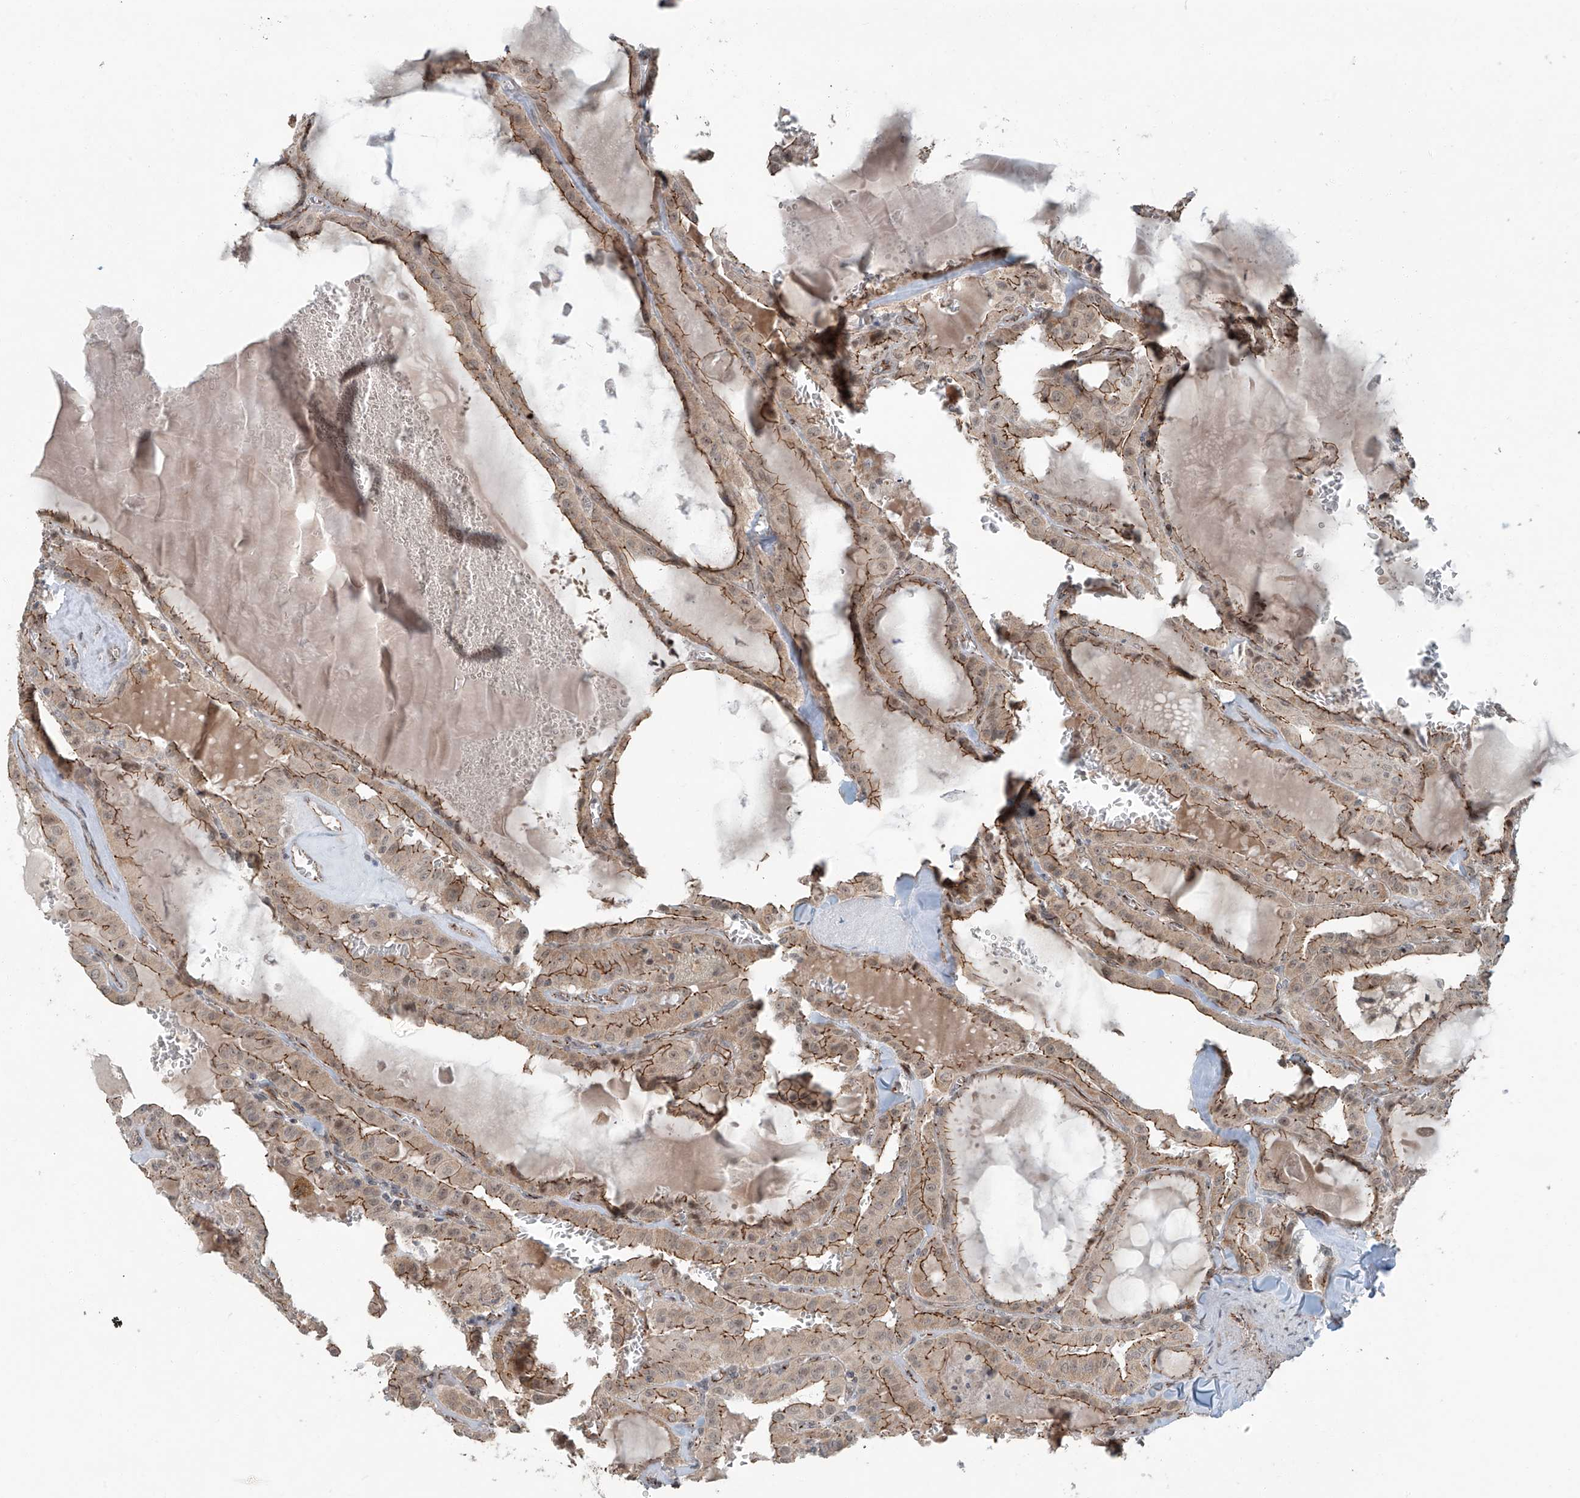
{"staining": {"intensity": "moderate", "quantity": ">75%", "location": "cytoplasmic/membranous"}, "tissue": "thyroid cancer", "cell_type": "Tumor cells", "image_type": "cancer", "snomed": [{"axis": "morphology", "description": "Papillary adenocarcinoma, NOS"}, {"axis": "topography", "description": "Thyroid gland"}], "caption": "Human papillary adenocarcinoma (thyroid) stained for a protein (brown) exhibits moderate cytoplasmic/membranous positive staining in approximately >75% of tumor cells.", "gene": "ZNF16", "patient": {"sex": "male", "age": 52}}